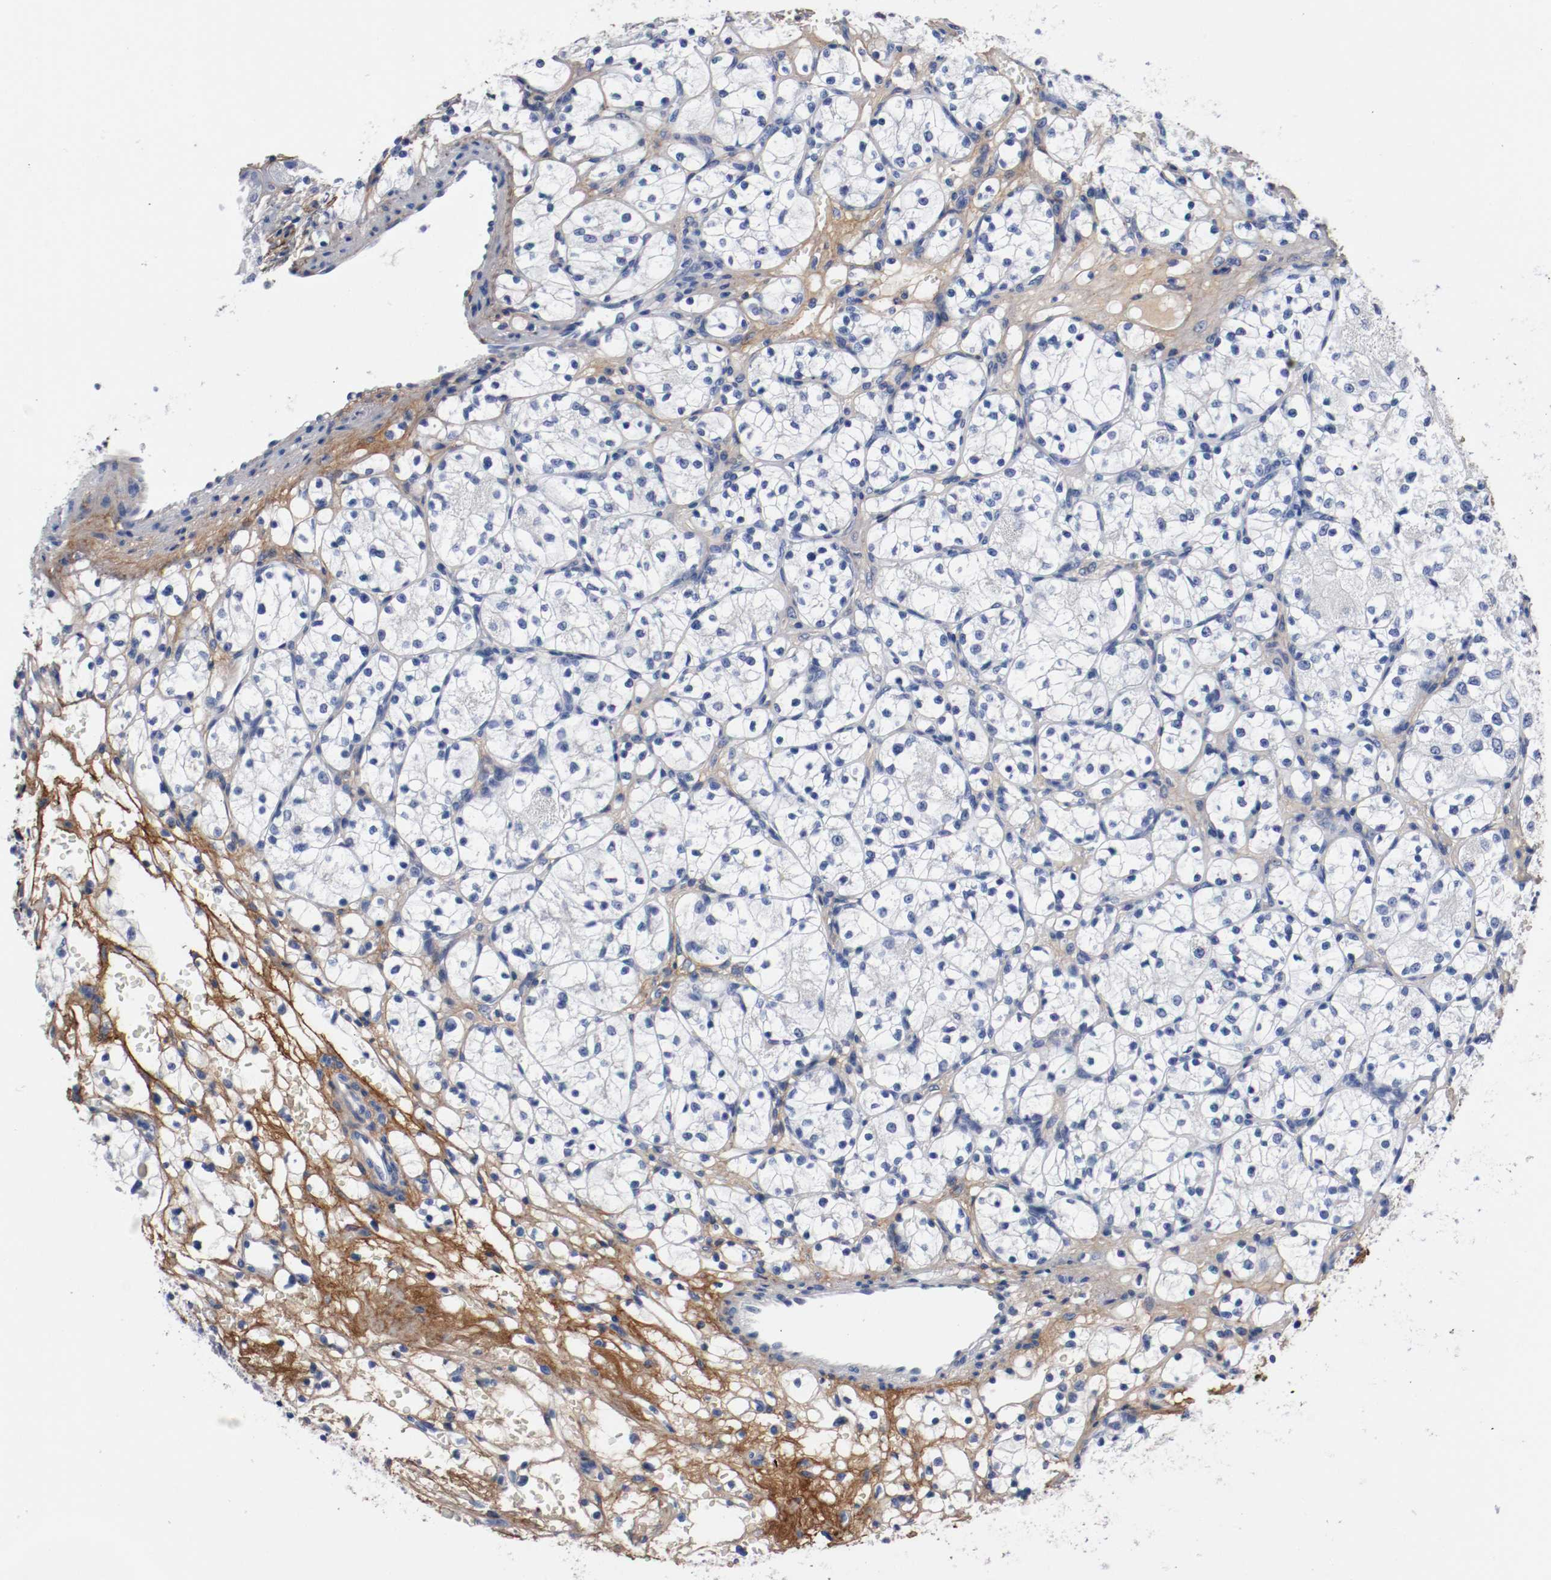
{"staining": {"intensity": "weak", "quantity": "<25%", "location": "cytoplasmic/membranous"}, "tissue": "renal cancer", "cell_type": "Tumor cells", "image_type": "cancer", "snomed": [{"axis": "morphology", "description": "Adenocarcinoma, NOS"}, {"axis": "topography", "description": "Kidney"}], "caption": "Protein analysis of renal cancer (adenocarcinoma) demonstrates no significant staining in tumor cells.", "gene": "TNC", "patient": {"sex": "female", "age": 60}}